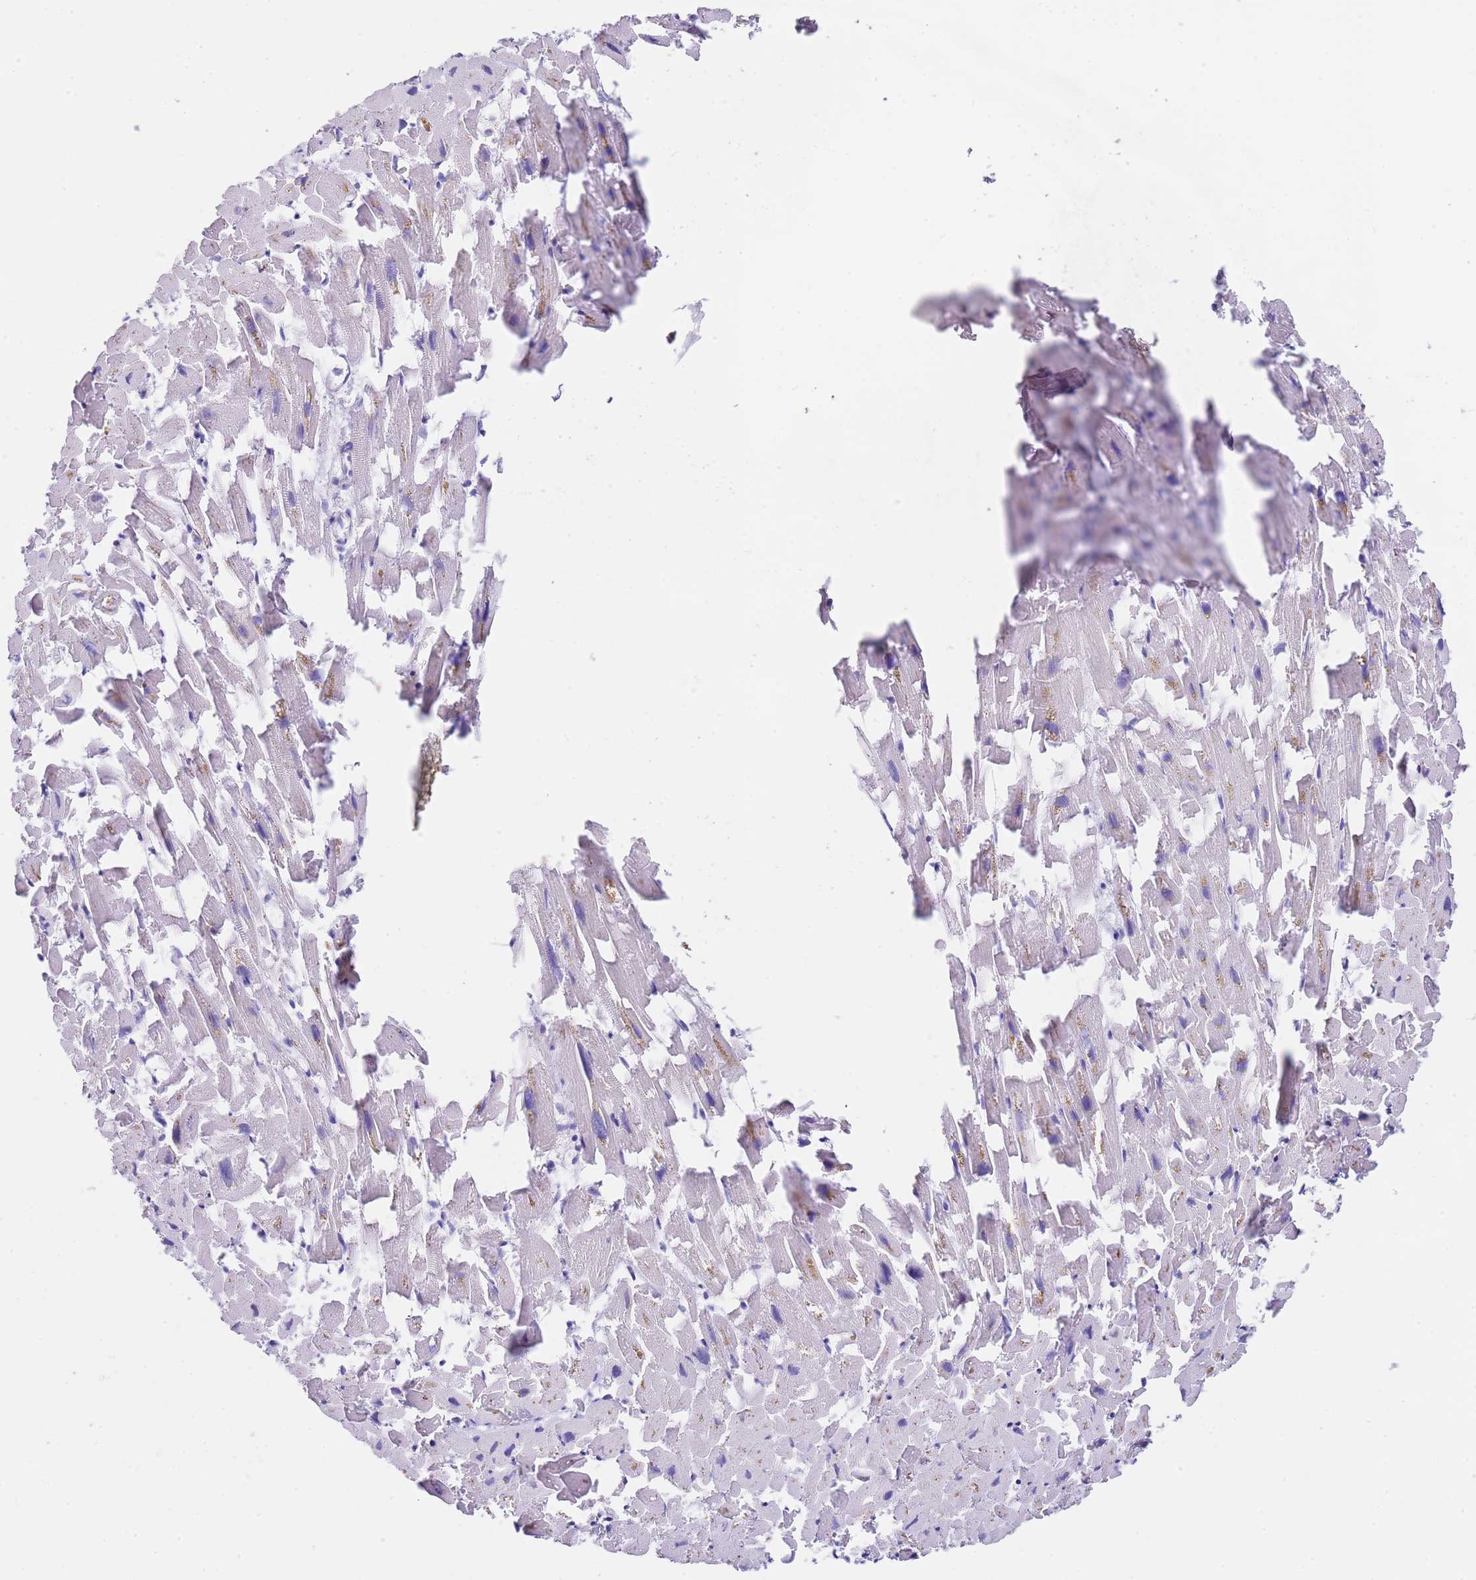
{"staining": {"intensity": "negative", "quantity": "none", "location": "none"}, "tissue": "heart muscle", "cell_type": "Cardiomyocytes", "image_type": "normal", "snomed": [{"axis": "morphology", "description": "Normal tissue, NOS"}, {"axis": "topography", "description": "Heart"}], "caption": "Histopathology image shows no significant protein staining in cardiomyocytes of benign heart muscle.", "gene": "PTBP2", "patient": {"sex": "female", "age": 64}}